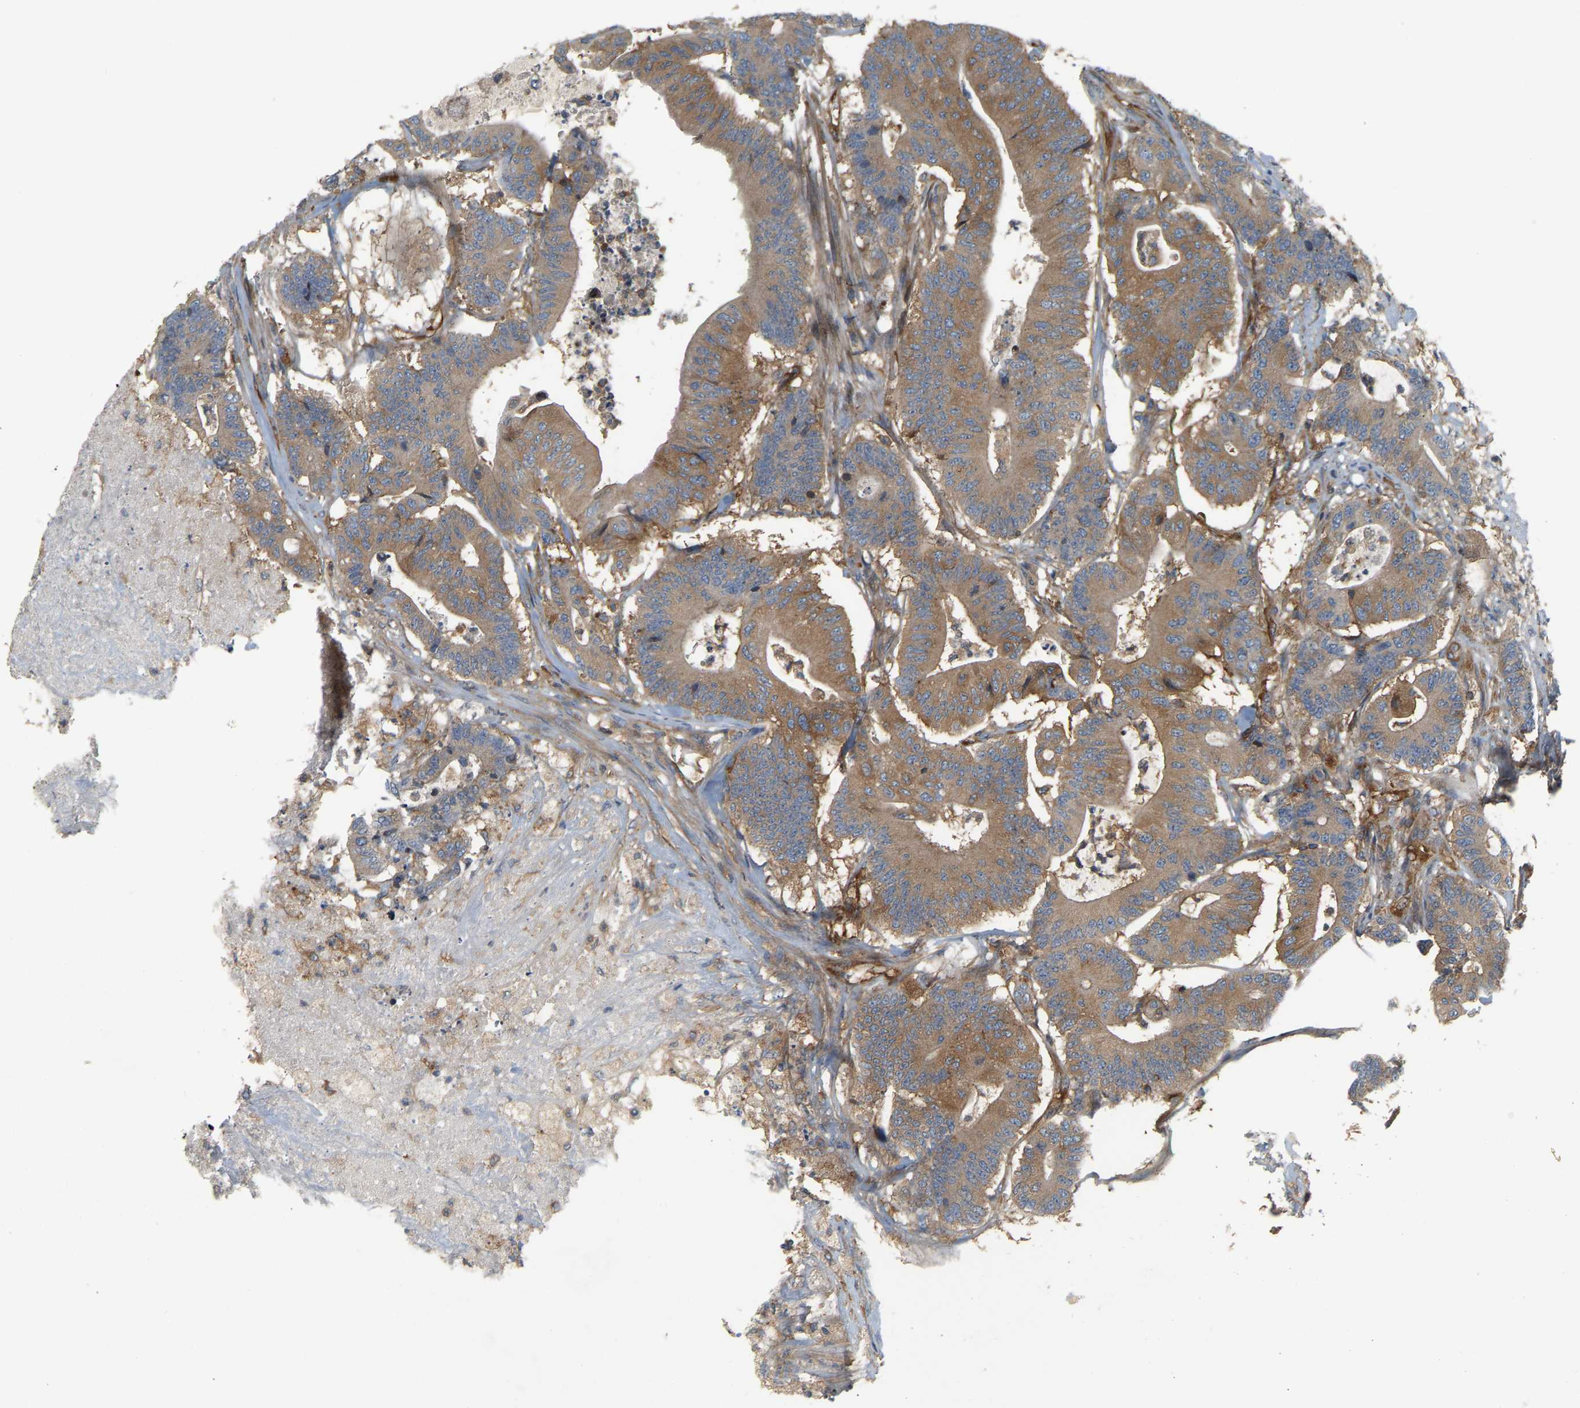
{"staining": {"intensity": "moderate", "quantity": ">75%", "location": "cytoplasmic/membranous"}, "tissue": "colorectal cancer", "cell_type": "Tumor cells", "image_type": "cancer", "snomed": [{"axis": "morphology", "description": "Adenocarcinoma, NOS"}, {"axis": "topography", "description": "Colon"}], "caption": "Adenocarcinoma (colorectal) was stained to show a protein in brown. There is medium levels of moderate cytoplasmic/membranous staining in approximately >75% of tumor cells.", "gene": "AKAP13", "patient": {"sex": "female", "age": 84}}